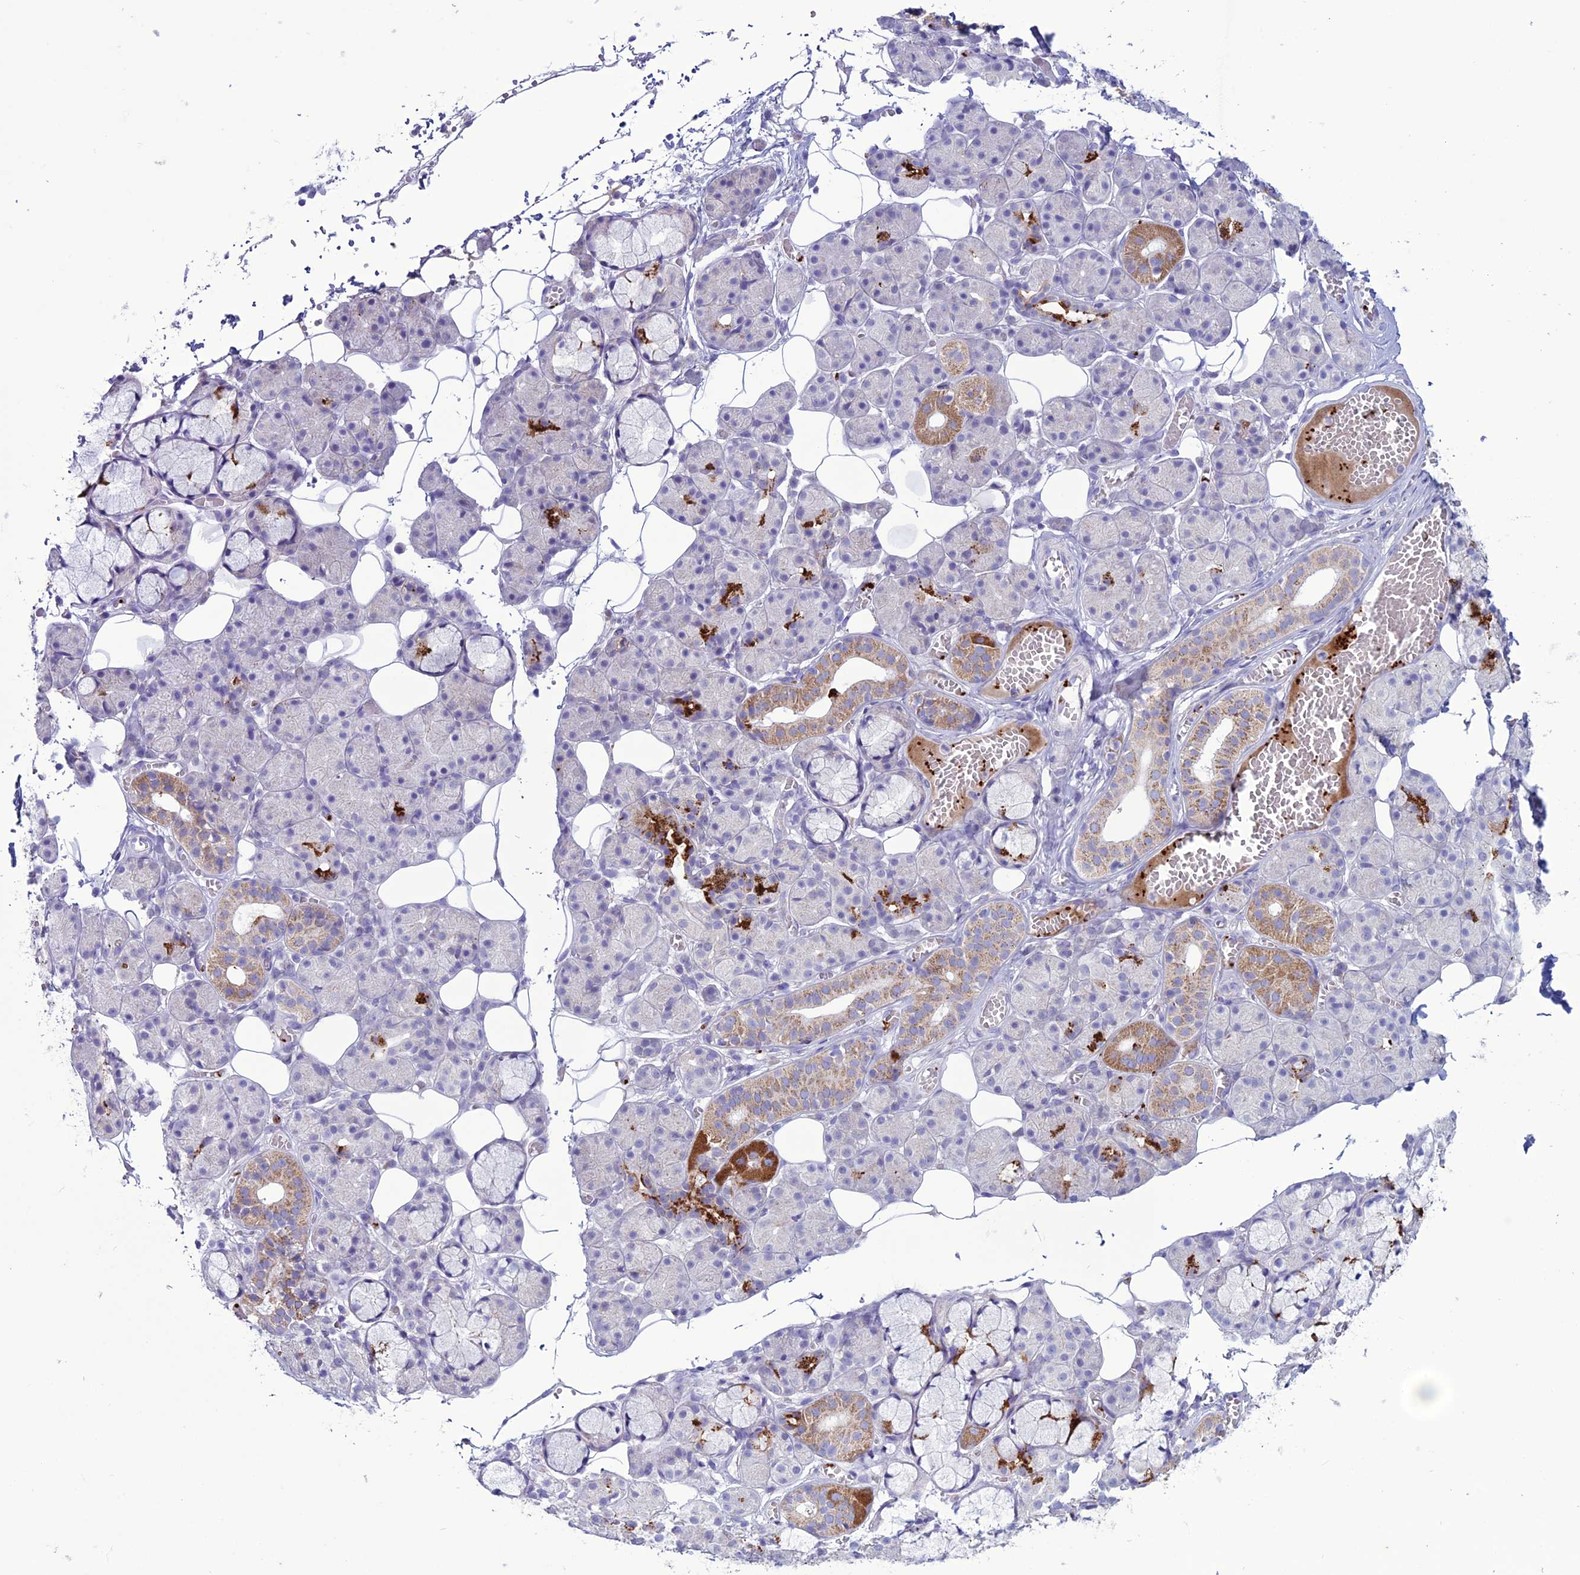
{"staining": {"intensity": "moderate", "quantity": "25%-75%", "location": "cytoplasmic/membranous"}, "tissue": "salivary gland", "cell_type": "Glandular cells", "image_type": "normal", "snomed": [{"axis": "morphology", "description": "Normal tissue, NOS"}, {"axis": "topography", "description": "Salivary gland"}], "caption": "IHC (DAB) staining of normal human salivary gland demonstrates moderate cytoplasmic/membranous protein expression in approximately 25%-75% of glandular cells. (DAB (3,3'-diaminobenzidine) IHC with brightfield microscopy, high magnification).", "gene": "C21orf140", "patient": {"sex": "male", "age": 63}}